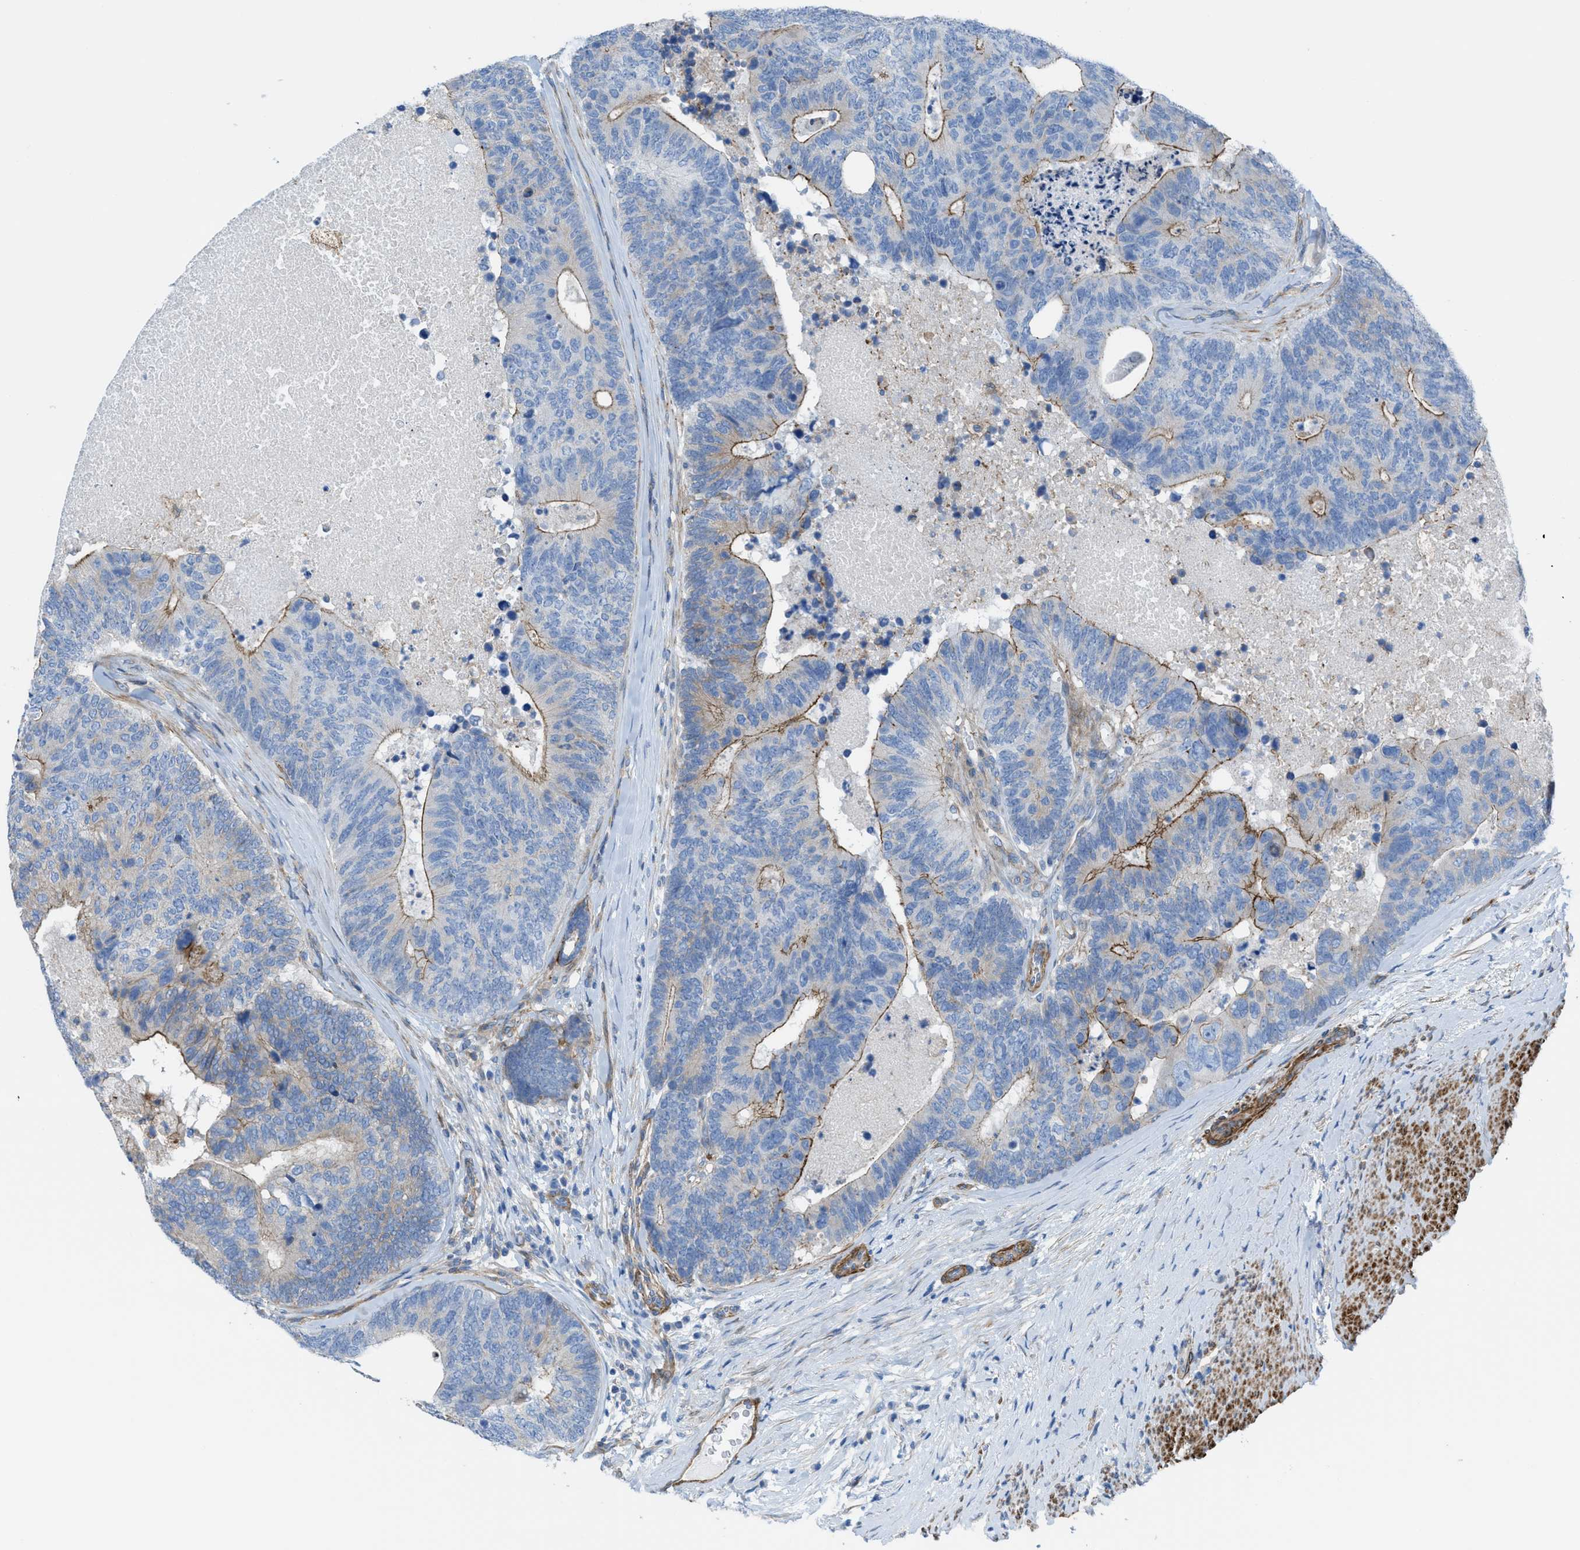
{"staining": {"intensity": "moderate", "quantity": "<25%", "location": "cytoplasmic/membranous"}, "tissue": "colorectal cancer", "cell_type": "Tumor cells", "image_type": "cancer", "snomed": [{"axis": "morphology", "description": "Adenocarcinoma, NOS"}, {"axis": "topography", "description": "Colon"}], "caption": "Tumor cells exhibit moderate cytoplasmic/membranous positivity in about <25% of cells in colorectal adenocarcinoma.", "gene": "KCNH7", "patient": {"sex": "female", "age": 67}}